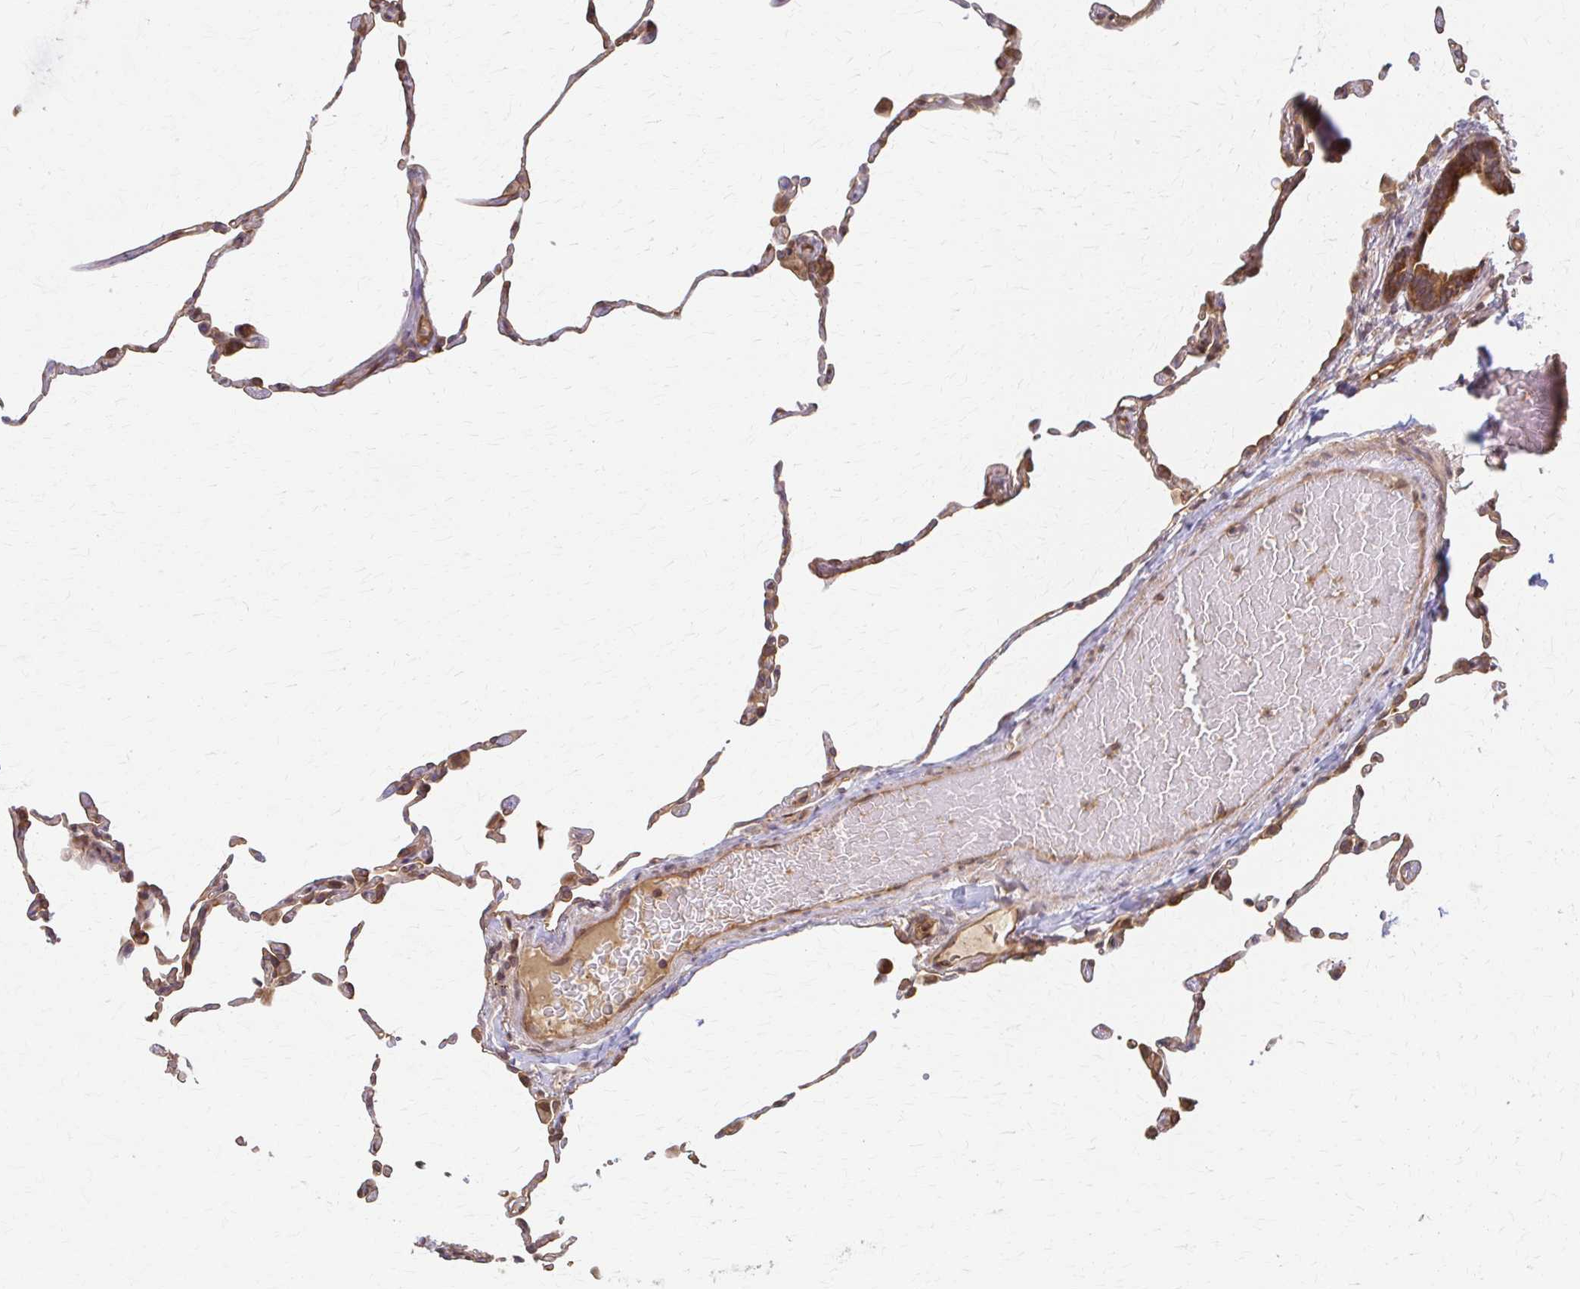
{"staining": {"intensity": "moderate", "quantity": "25%-75%", "location": "cytoplasmic/membranous"}, "tissue": "lung", "cell_type": "Alveolar cells", "image_type": "normal", "snomed": [{"axis": "morphology", "description": "Normal tissue, NOS"}, {"axis": "topography", "description": "Lung"}], "caption": "About 25%-75% of alveolar cells in benign lung reveal moderate cytoplasmic/membranous protein positivity as visualized by brown immunohistochemical staining.", "gene": "ARHGAP35", "patient": {"sex": "female", "age": 57}}